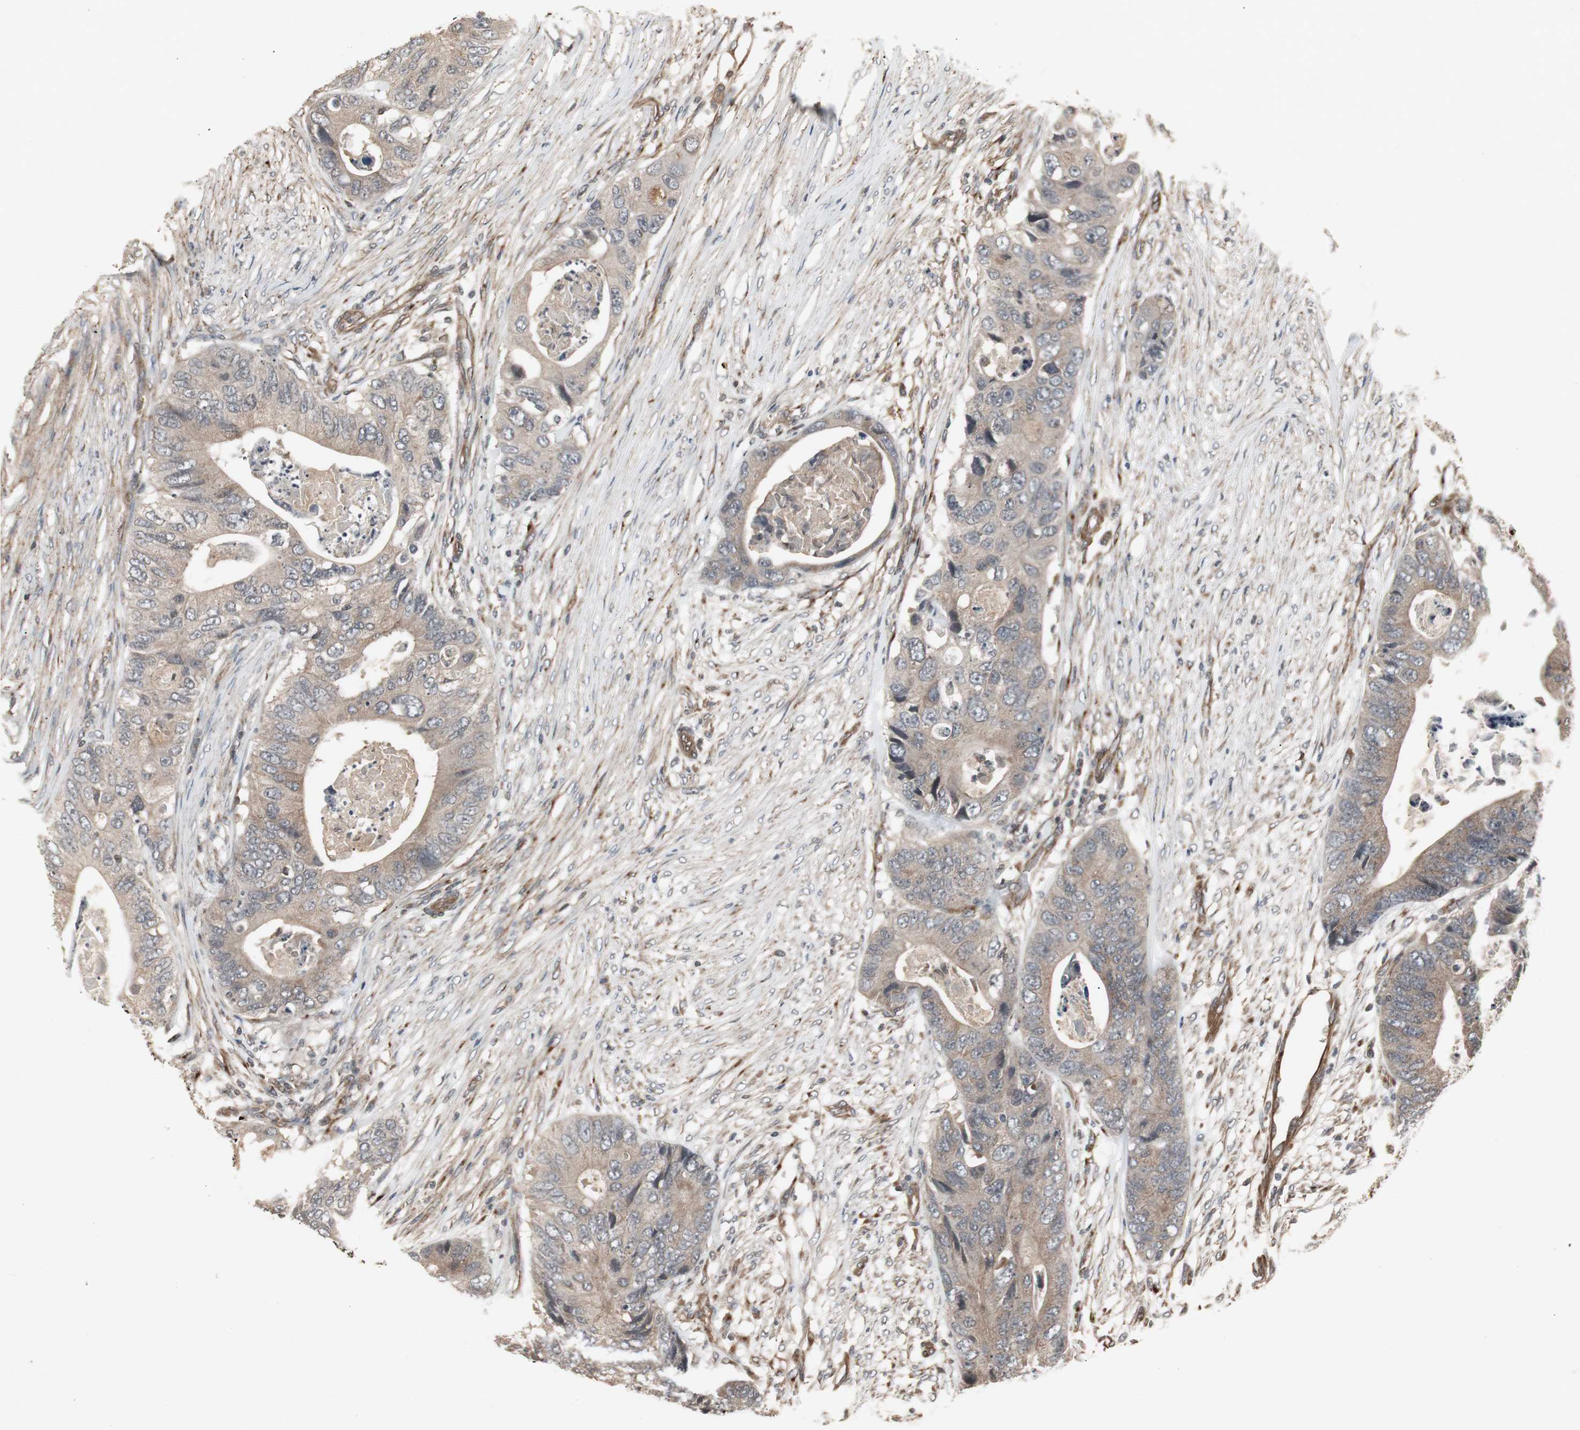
{"staining": {"intensity": "weak", "quantity": ">75%", "location": "cytoplasmic/membranous"}, "tissue": "colorectal cancer", "cell_type": "Tumor cells", "image_type": "cancer", "snomed": [{"axis": "morphology", "description": "Adenocarcinoma, NOS"}, {"axis": "topography", "description": "Colon"}], "caption": "The micrograph demonstrates a brown stain indicating the presence of a protein in the cytoplasmic/membranous of tumor cells in colorectal cancer. The staining was performed using DAB, with brown indicating positive protein expression. Nuclei are stained blue with hematoxylin.", "gene": "ATP2B2", "patient": {"sex": "male", "age": 71}}